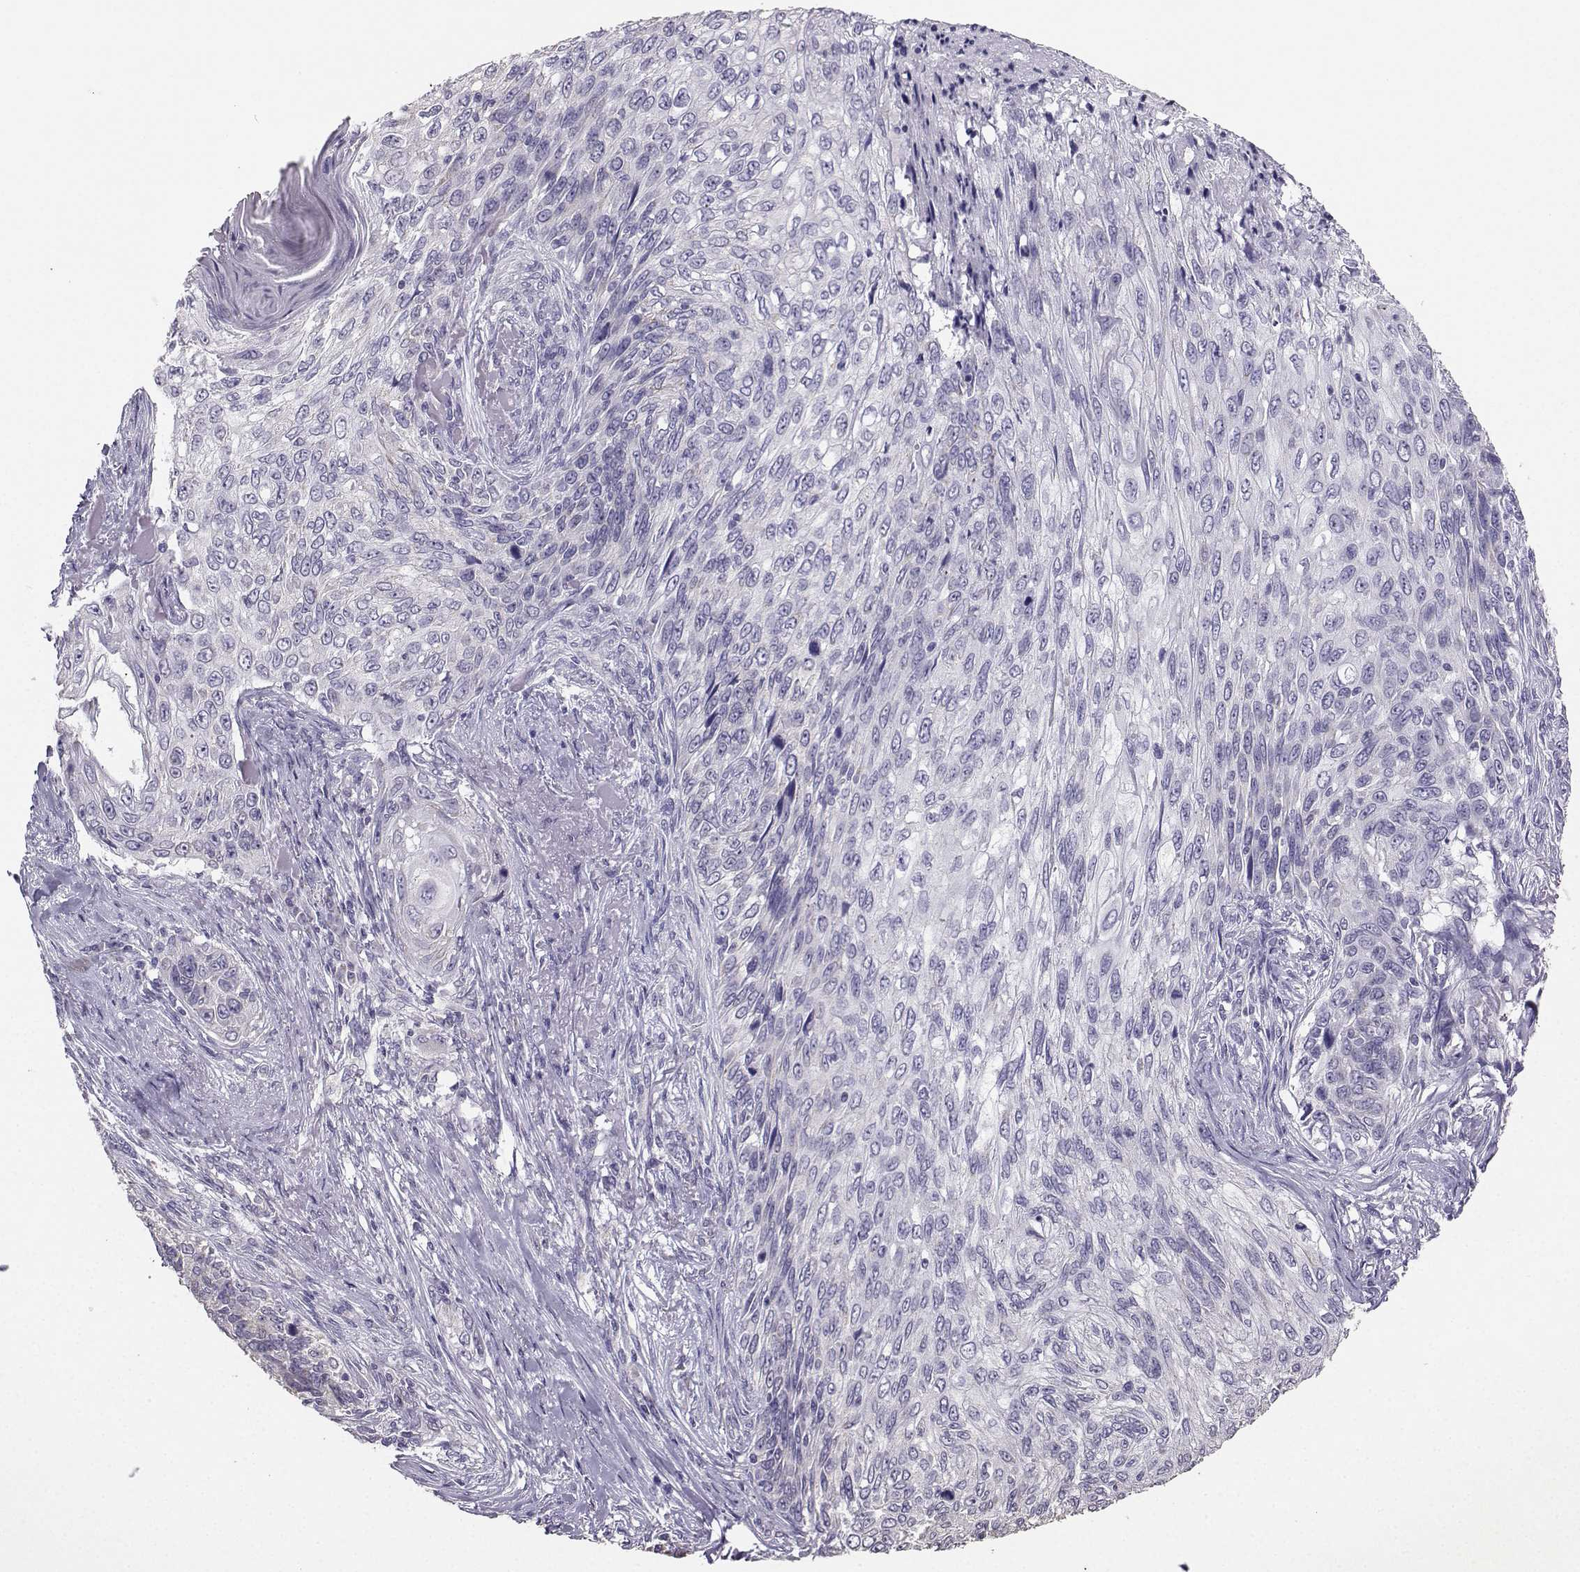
{"staining": {"intensity": "negative", "quantity": "none", "location": "none"}, "tissue": "skin cancer", "cell_type": "Tumor cells", "image_type": "cancer", "snomed": [{"axis": "morphology", "description": "Squamous cell carcinoma, NOS"}, {"axis": "topography", "description": "Skin"}], "caption": "Human skin cancer (squamous cell carcinoma) stained for a protein using immunohistochemistry reveals no expression in tumor cells.", "gene": "AVP", "patient": {"sex": "male", "age": 92}}